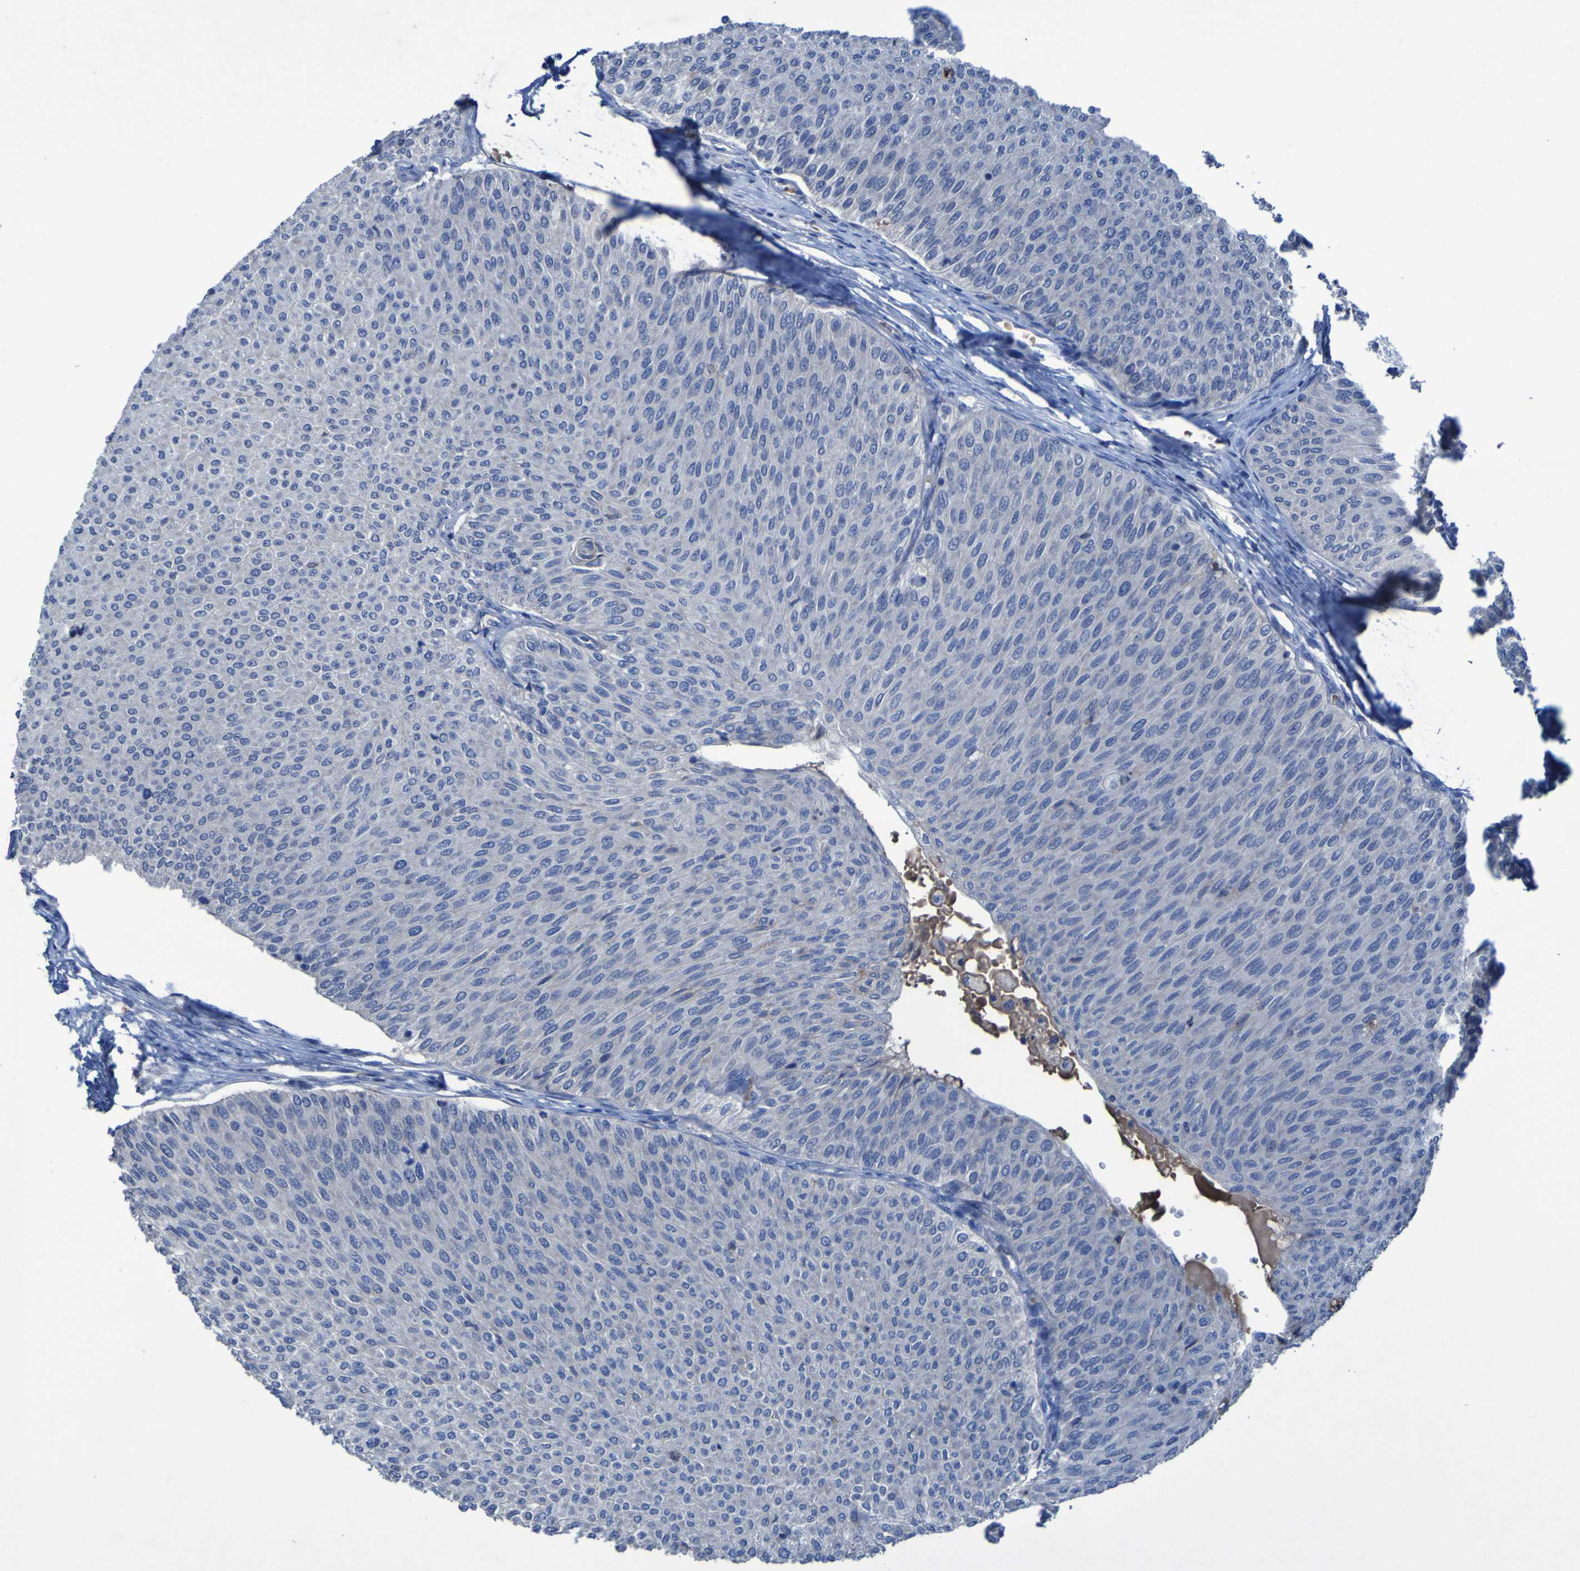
{"staining": {"intensity": "negative", "quantity": "none", "location": "none"}, "tissue": "urothelial cancer", "cell_type": "Tumor cells", "image_type": "cancer", "snomed": [{"axis": "morphology", "description": "Urothelial carcinoma, Low grade"}, {"axis": "topography", "description": "Urinary bladder"}], "caption": "DAB immunohistochemical staining of low-grade urothelial carcinoma exhibits no significant positivity in tumor cells. (Brightfield microscopy of DAB (3,3'-diaminobenzidine) IHC at high magnification).", "gene": "SGK2", "patient": {"sex": "male", "age": 78}}